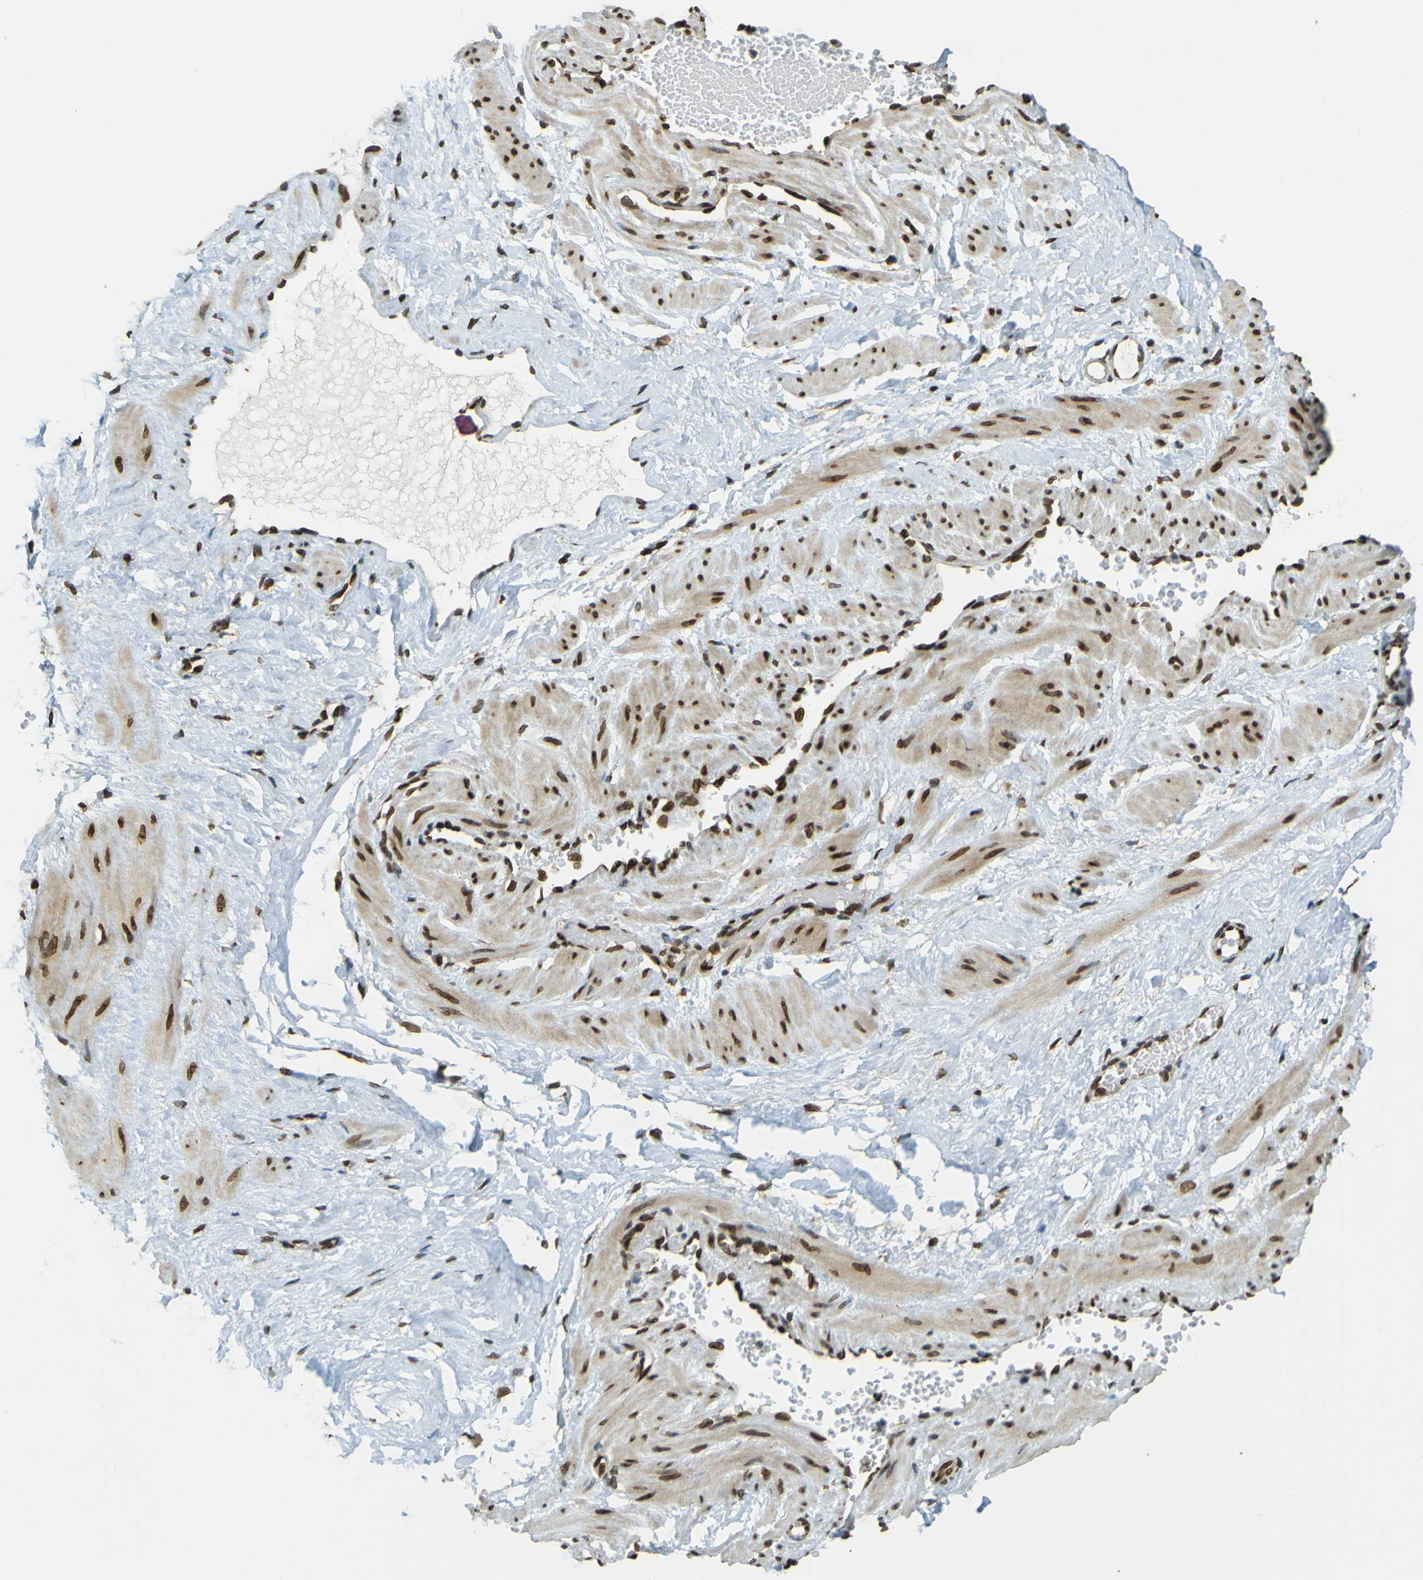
{"staining": {"intensity": "moderate", "quantity": ">75%", "location": "nuclear"}, "tissue": "adipose tissue", "cell_type": "Adipocytes", "image_type": "normal", "snomed": [{"axis": "morphology", "description": "Normal tissue, NOS"}, {"axis": "topography", "description": "Soft tissue"}, {"axis": "topography", "description": "Vascular tissue"}], "caption": "Approximately >75% of adipocytes in benign adipose tissue reveal moderate nuclear protein expression as visualized by brown immunohistochemical staining.", "gene": "GALNT1", "patient": {"sex": "female", "age": 35}}